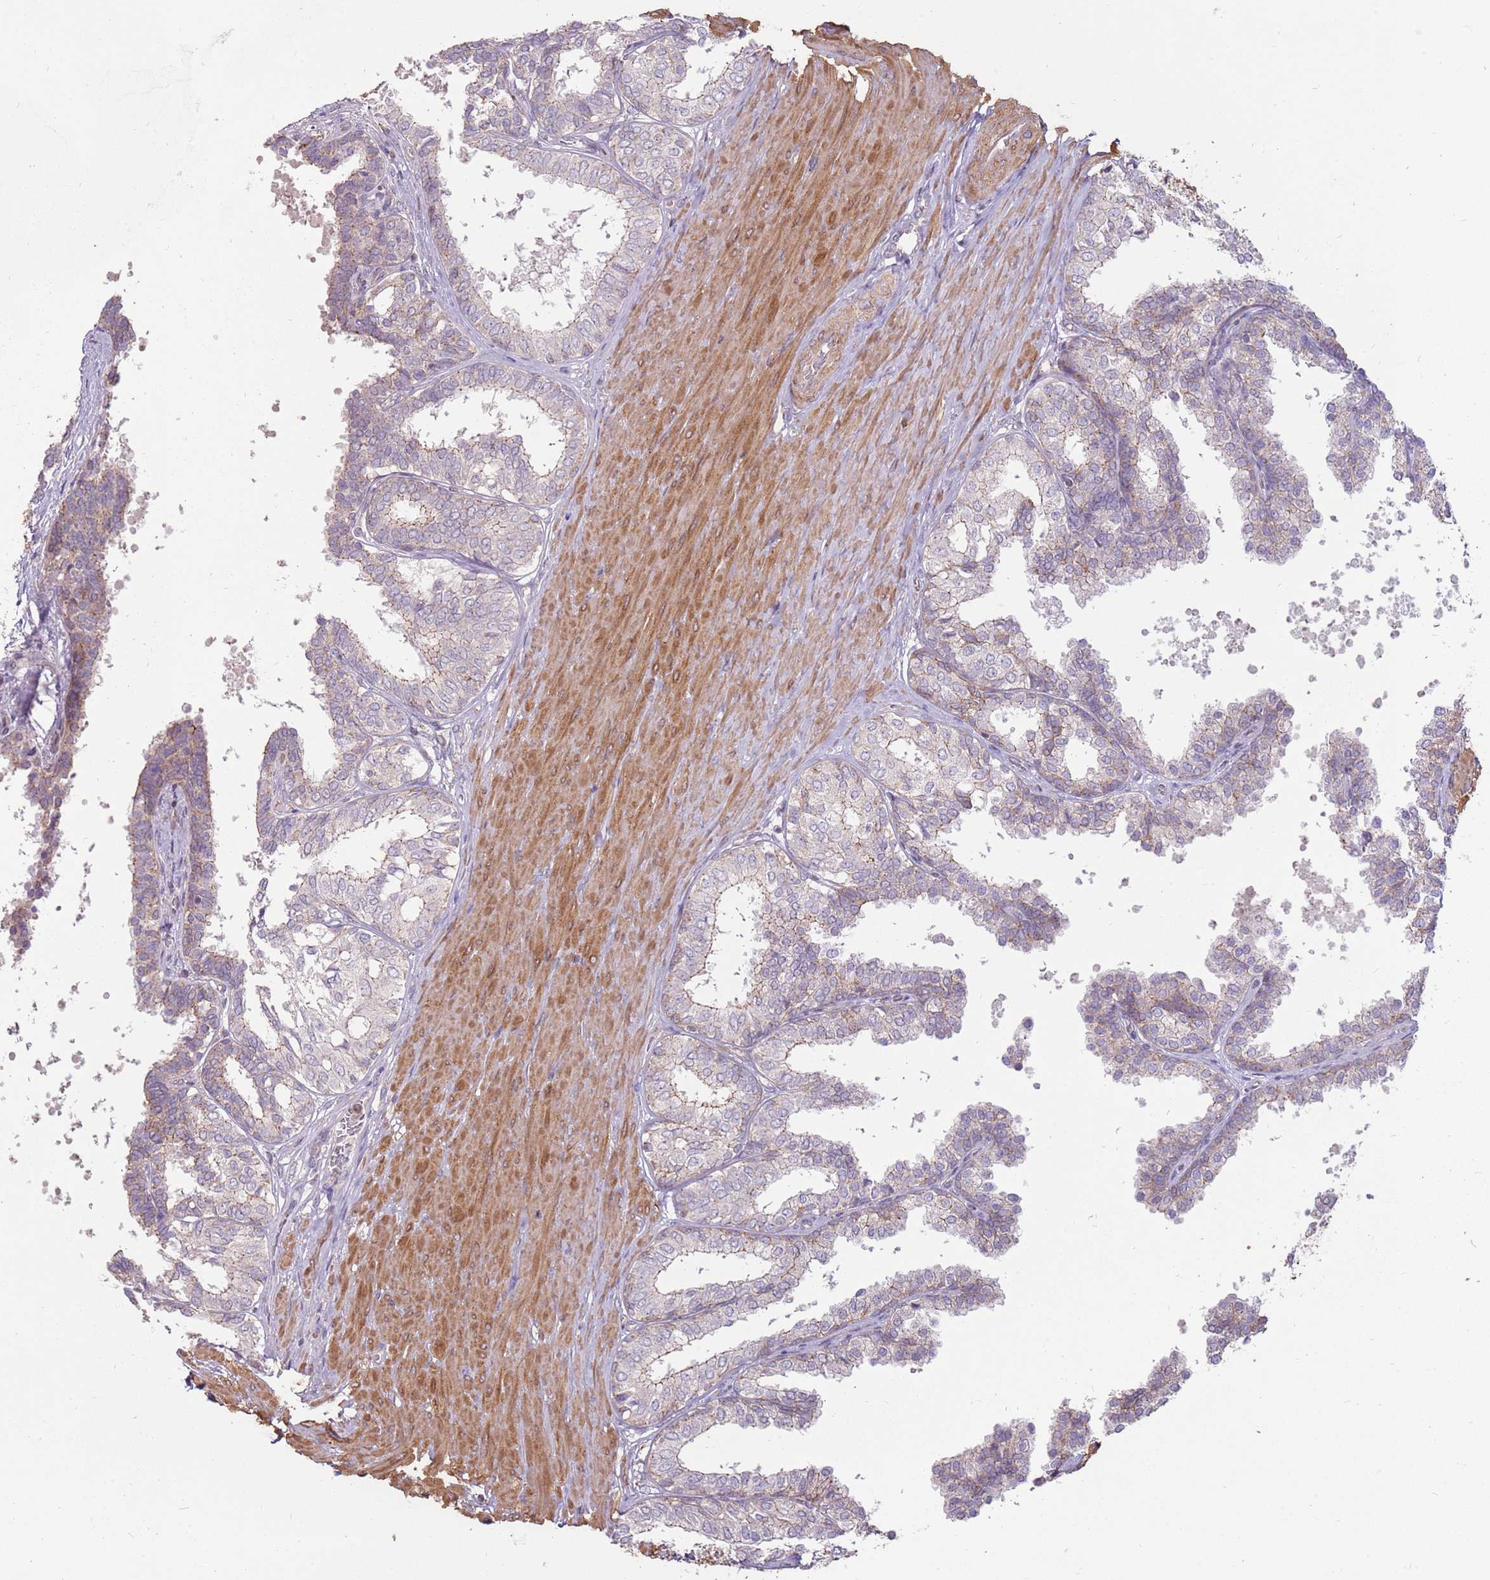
{"staining": {"intensity": "moderate", "quantity": "25%-75%", "location": "cytoplasmic/membranous"}, "tissue": "prostate", "cell_type": "Glandular cells", "image_type": "normal", "snomed": [{"axis": "morphology", "description": "Normal tissue, NOS"}, {"axis": "topography", "description": "Prostate"}], "caption": "A brown stain highlights moderate cytoplasmic/membranous staining of a protein in glandular cells of unremarkable prostate. (DAB IHC with brightfield microscopy, high magnification).", "gene": "SPATA31D1", "patient": {"sex": "male", "age": 48}}